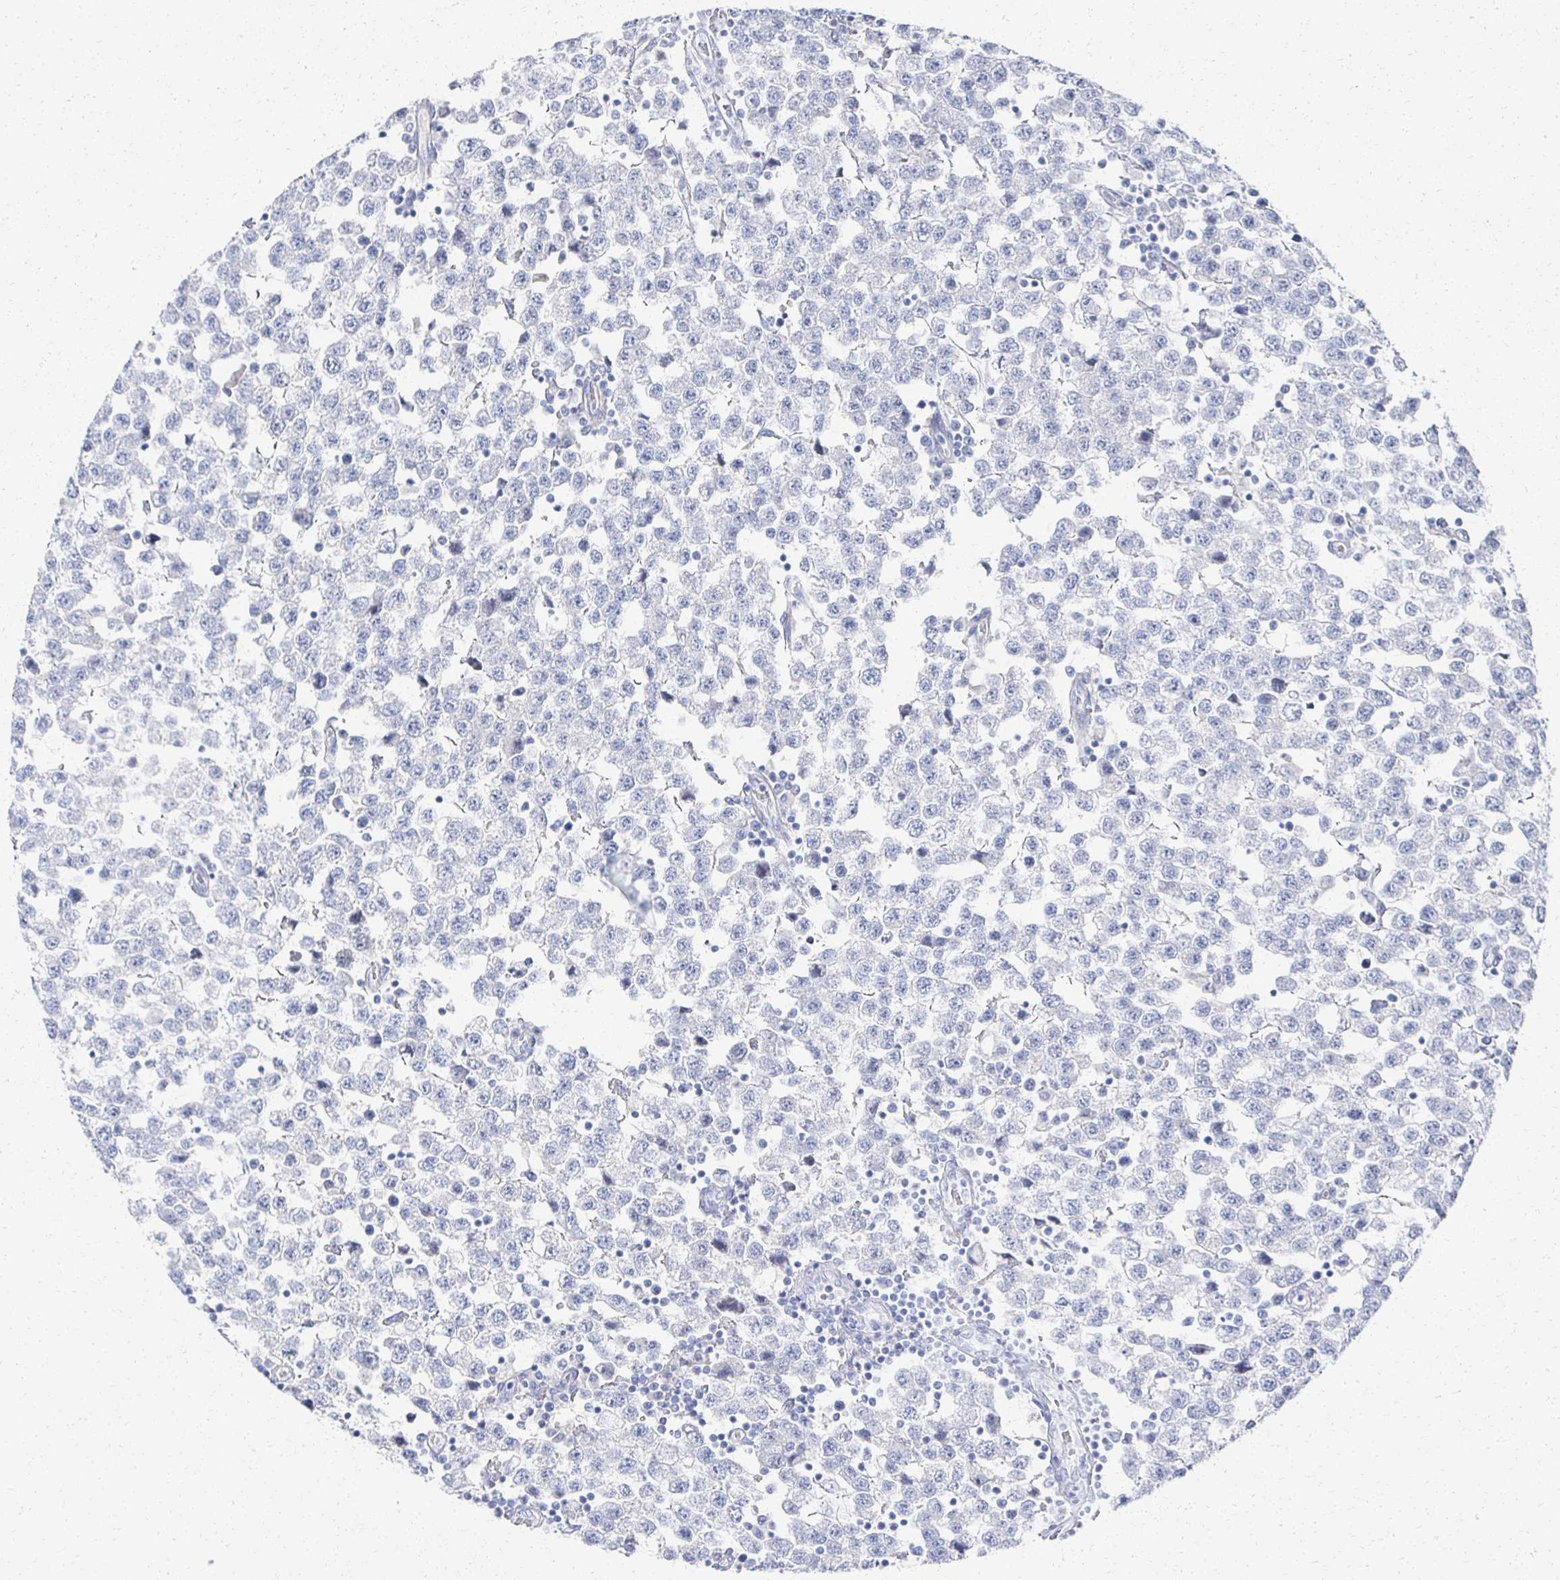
{"staining": {"intensity": "negative", "quantity": "none", "location": "none"}, "tissue": "testis cancer", "cell_type": "Tumor cells", "image_type": "cancer", "snomed": [{"axis": "morphology", "description": "Seminoma, NOS"}, {"axis": "topography", "description": "Testis"}], "caption": "The histopathology image shows no significant staining in tumor cells of seminoma (testis).", "gene": "PRR20A", "patient": {"sex": "male", "age": 34}}